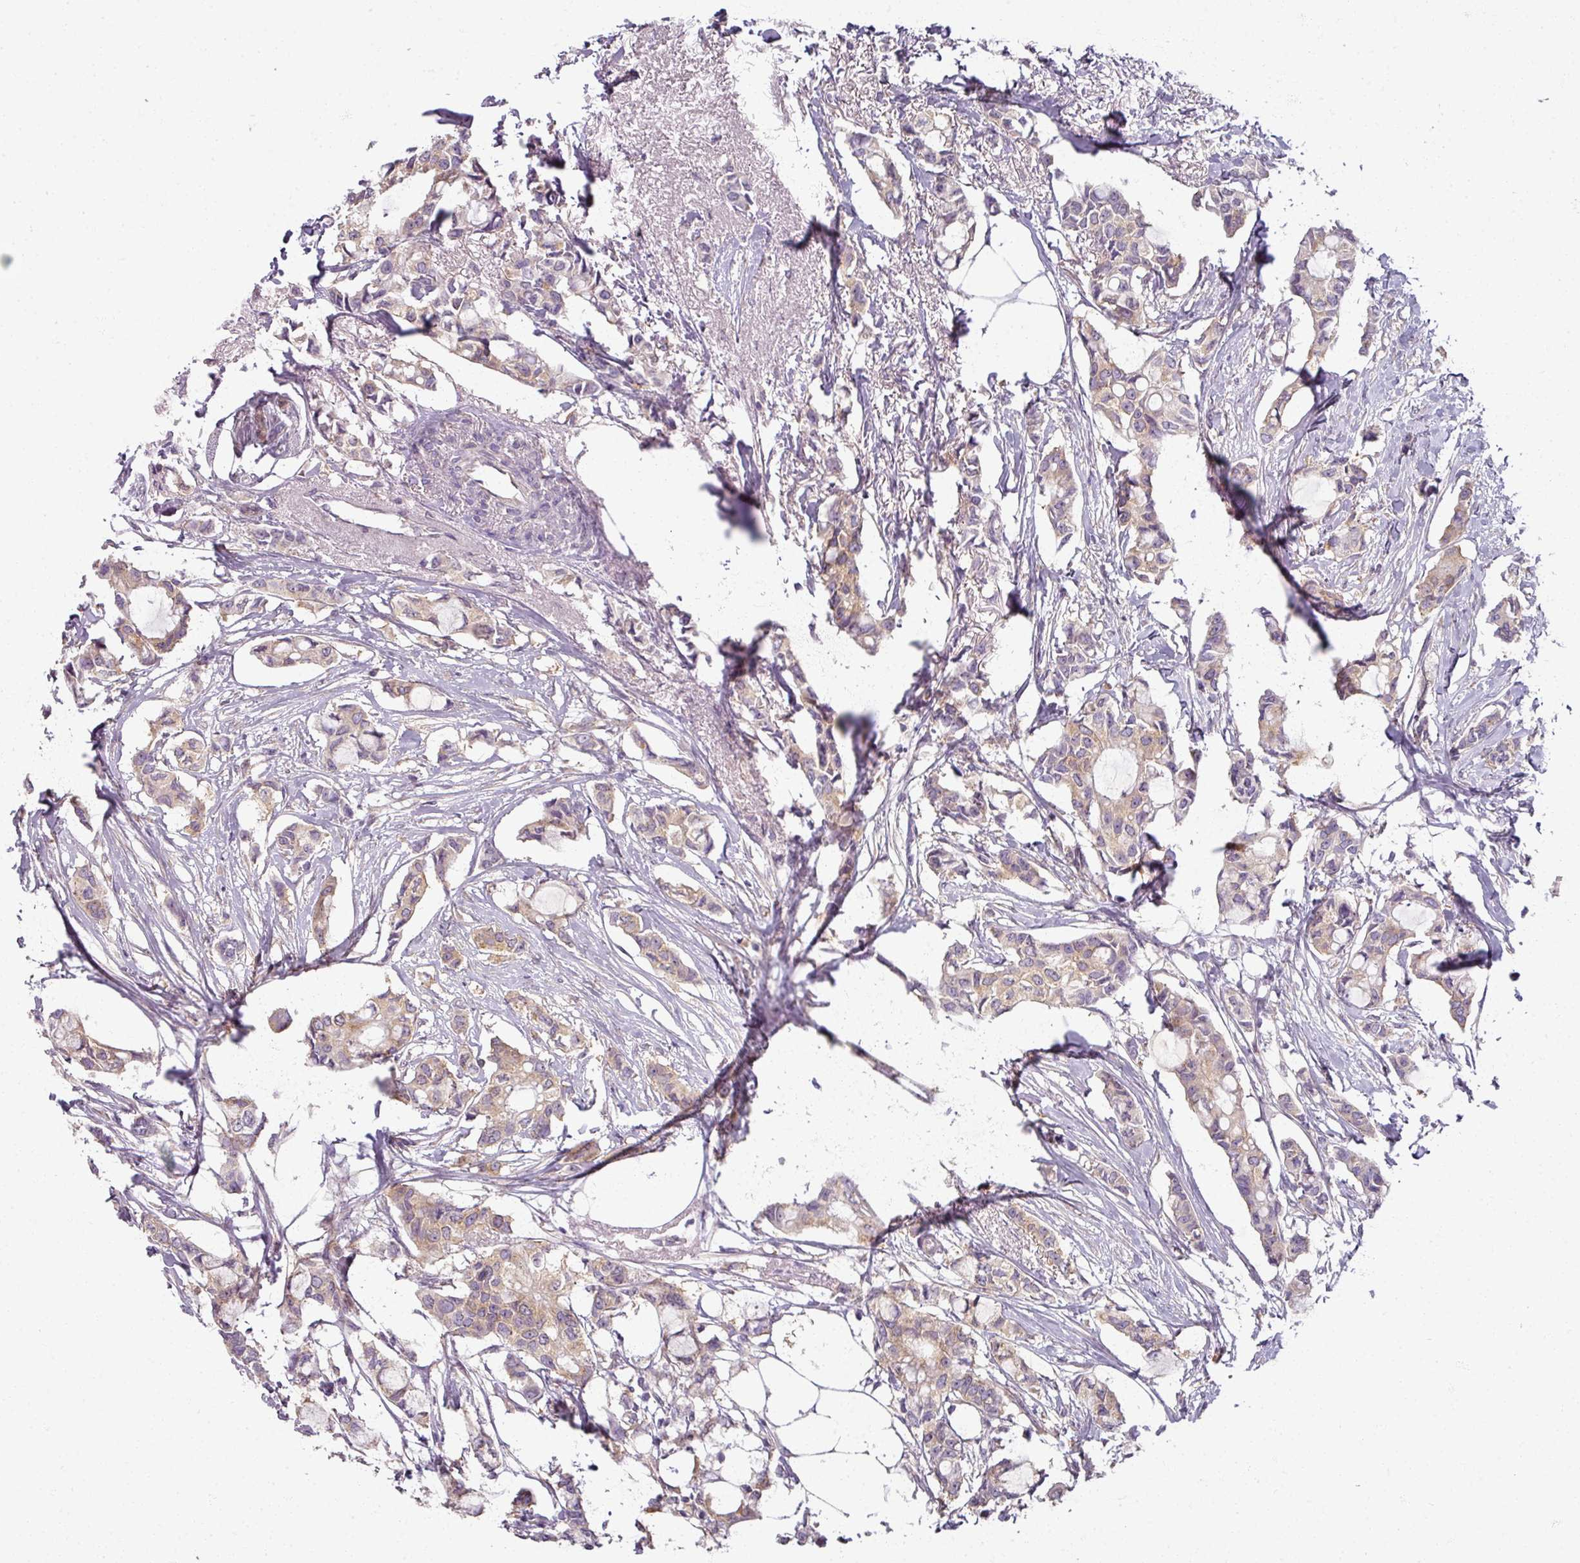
{"staining": {"intensity": "weak", "quantity": "<25%", "location": "cytoplasmic/membranous"}, "tissue": "breast cancer", "cell_type": "Tumor cells", "image_type": "cancer", "snomed": [{"axis": "morphology", "description": "Duct carcinoma"}, {"axis": "topography", "description": "Breast"}], "caption": "Photomicrograph shows no significant protein positivity in tumor cells of breast cancer (invasive ductal carcinoma).", "gene": "AGPAT4", "patient": {"sex": "female", "age": 73}}